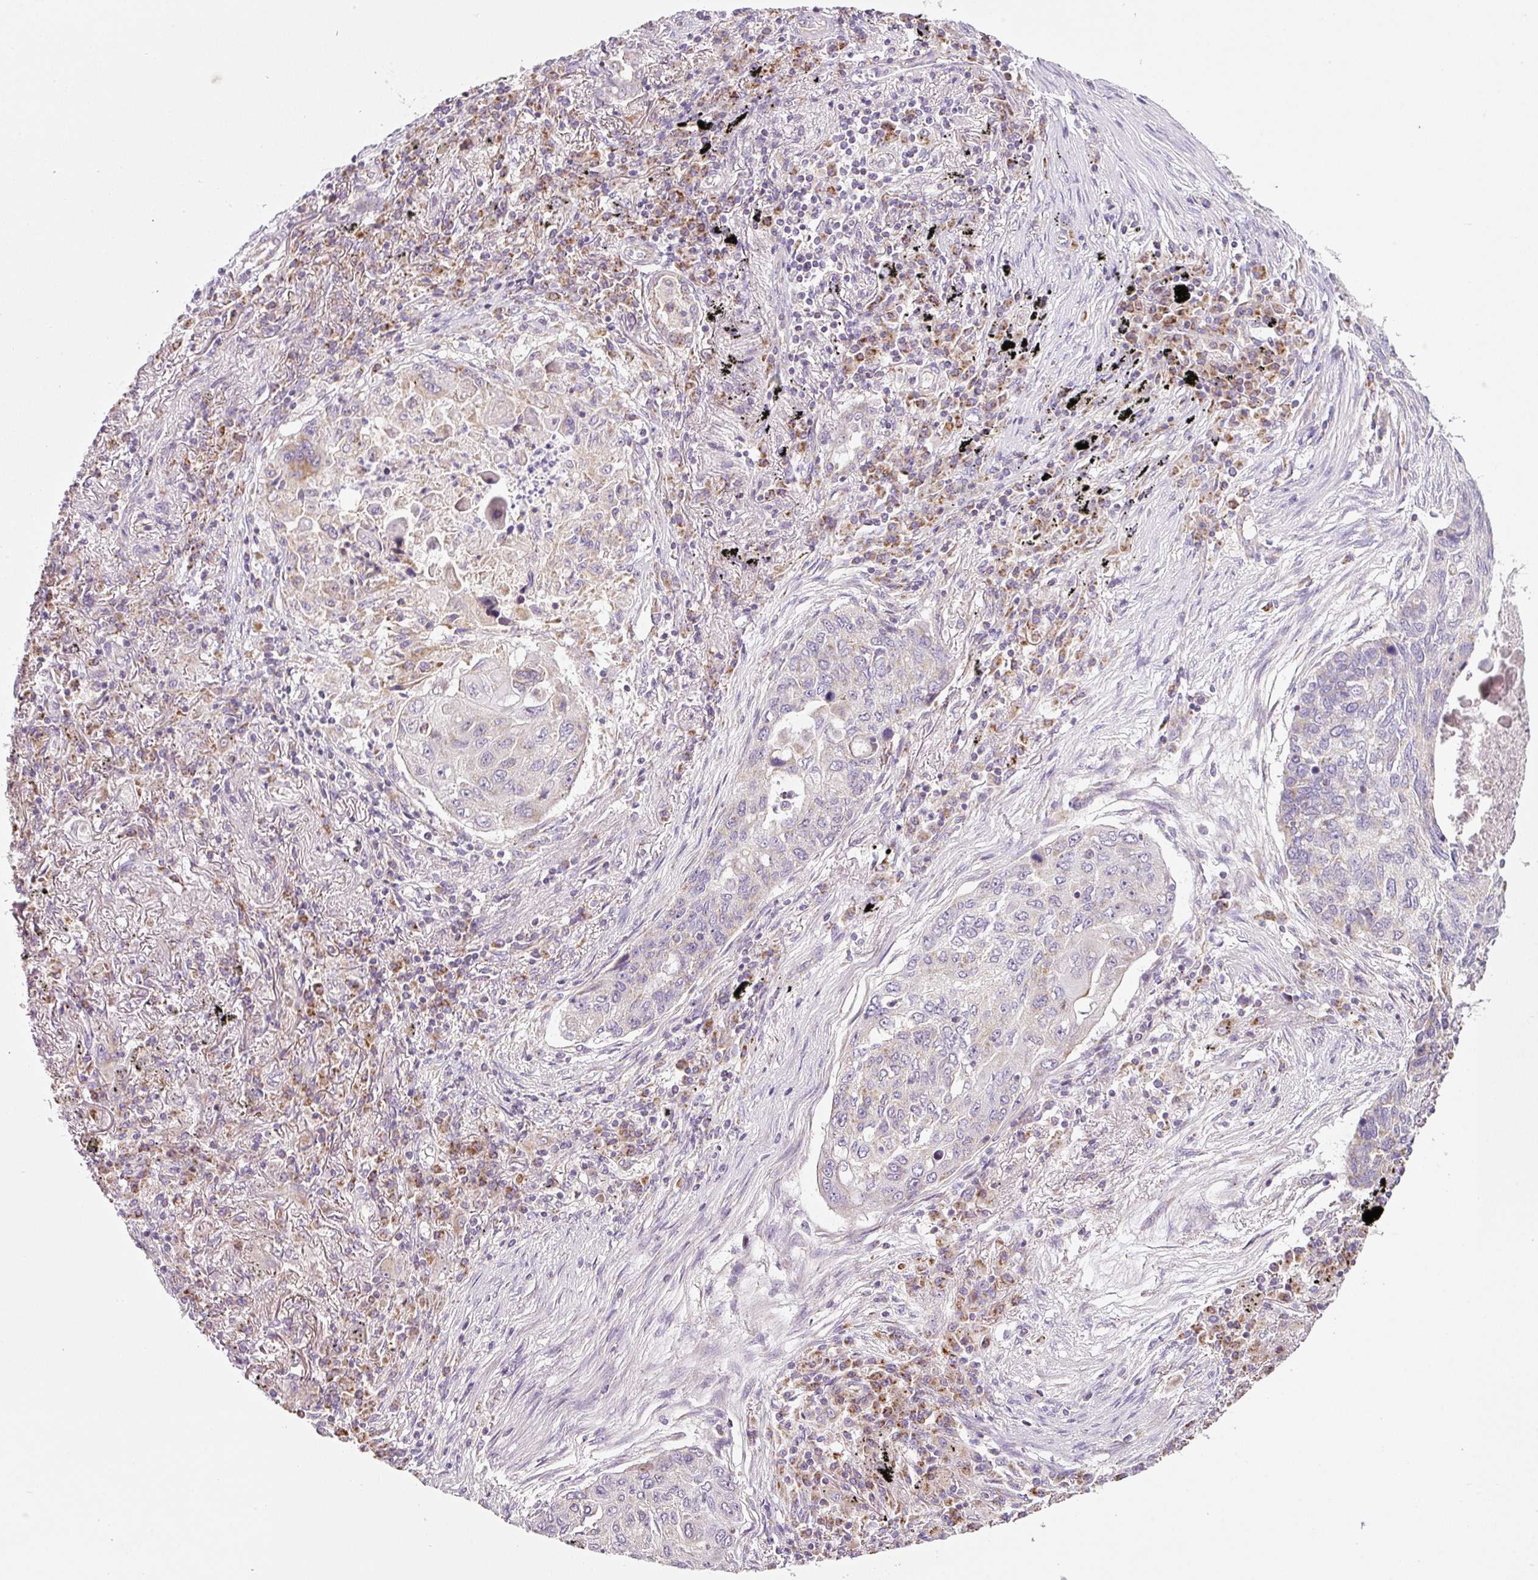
{"staining": {"intensity": "negative", "quantity": "none", "location": "none"}, "tissue": "lung cancer", "cell_type": "Tumor cells", "image_type": "cancer", "snomed": [{"axis": "morphology", "description": "Squamous cell carcinoma, NOS"}, {"axis": "topography", "description": "Lung"}], "caption": "DAB (3,3'-diaminobenzidine) immunohistochemical staining of human lung squamous cell carcinoma displays no significant staining in tumor cells.", "gene": "NDUFA1", "patient": {"sex": "female", "age": 63}}